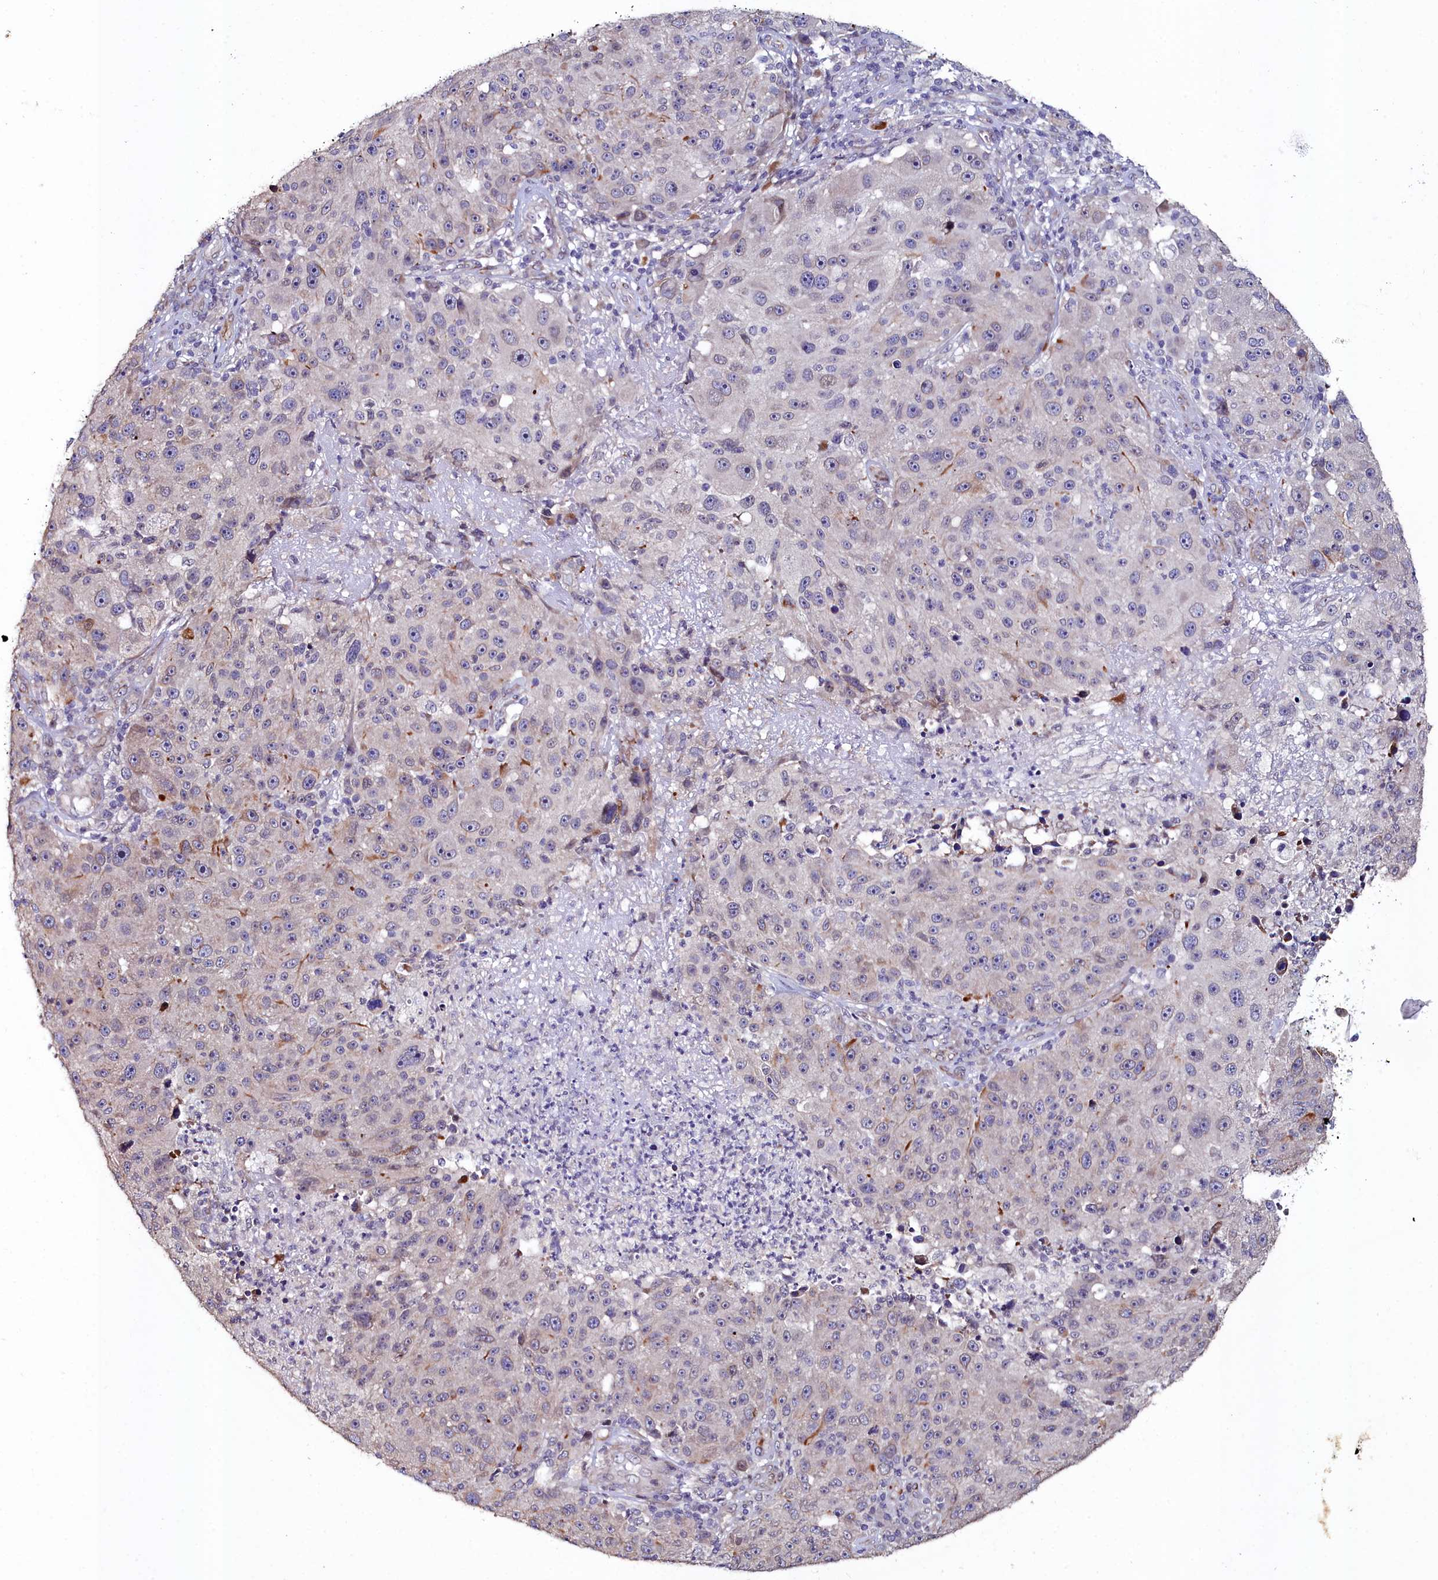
{"staining": {"intensity": "negative", "quantity": "none", "location": "none"}, "tissue": "melanoma", "cell_type": "Tumor cells", "image_type": "cancer", "snomed": [{"axis": "morphology", "description": "Malignant melanoma, NOS"}, {"axis": "topography", "description": "Skin"}], "caption": "A micrograph of melanoma stained for a protein reveals no brown staining in tumor cells. (IHC, brightfield microscopy, high magnification).", "gene": "C4orf19", "patient": {"sex": "male", "age": 53}}